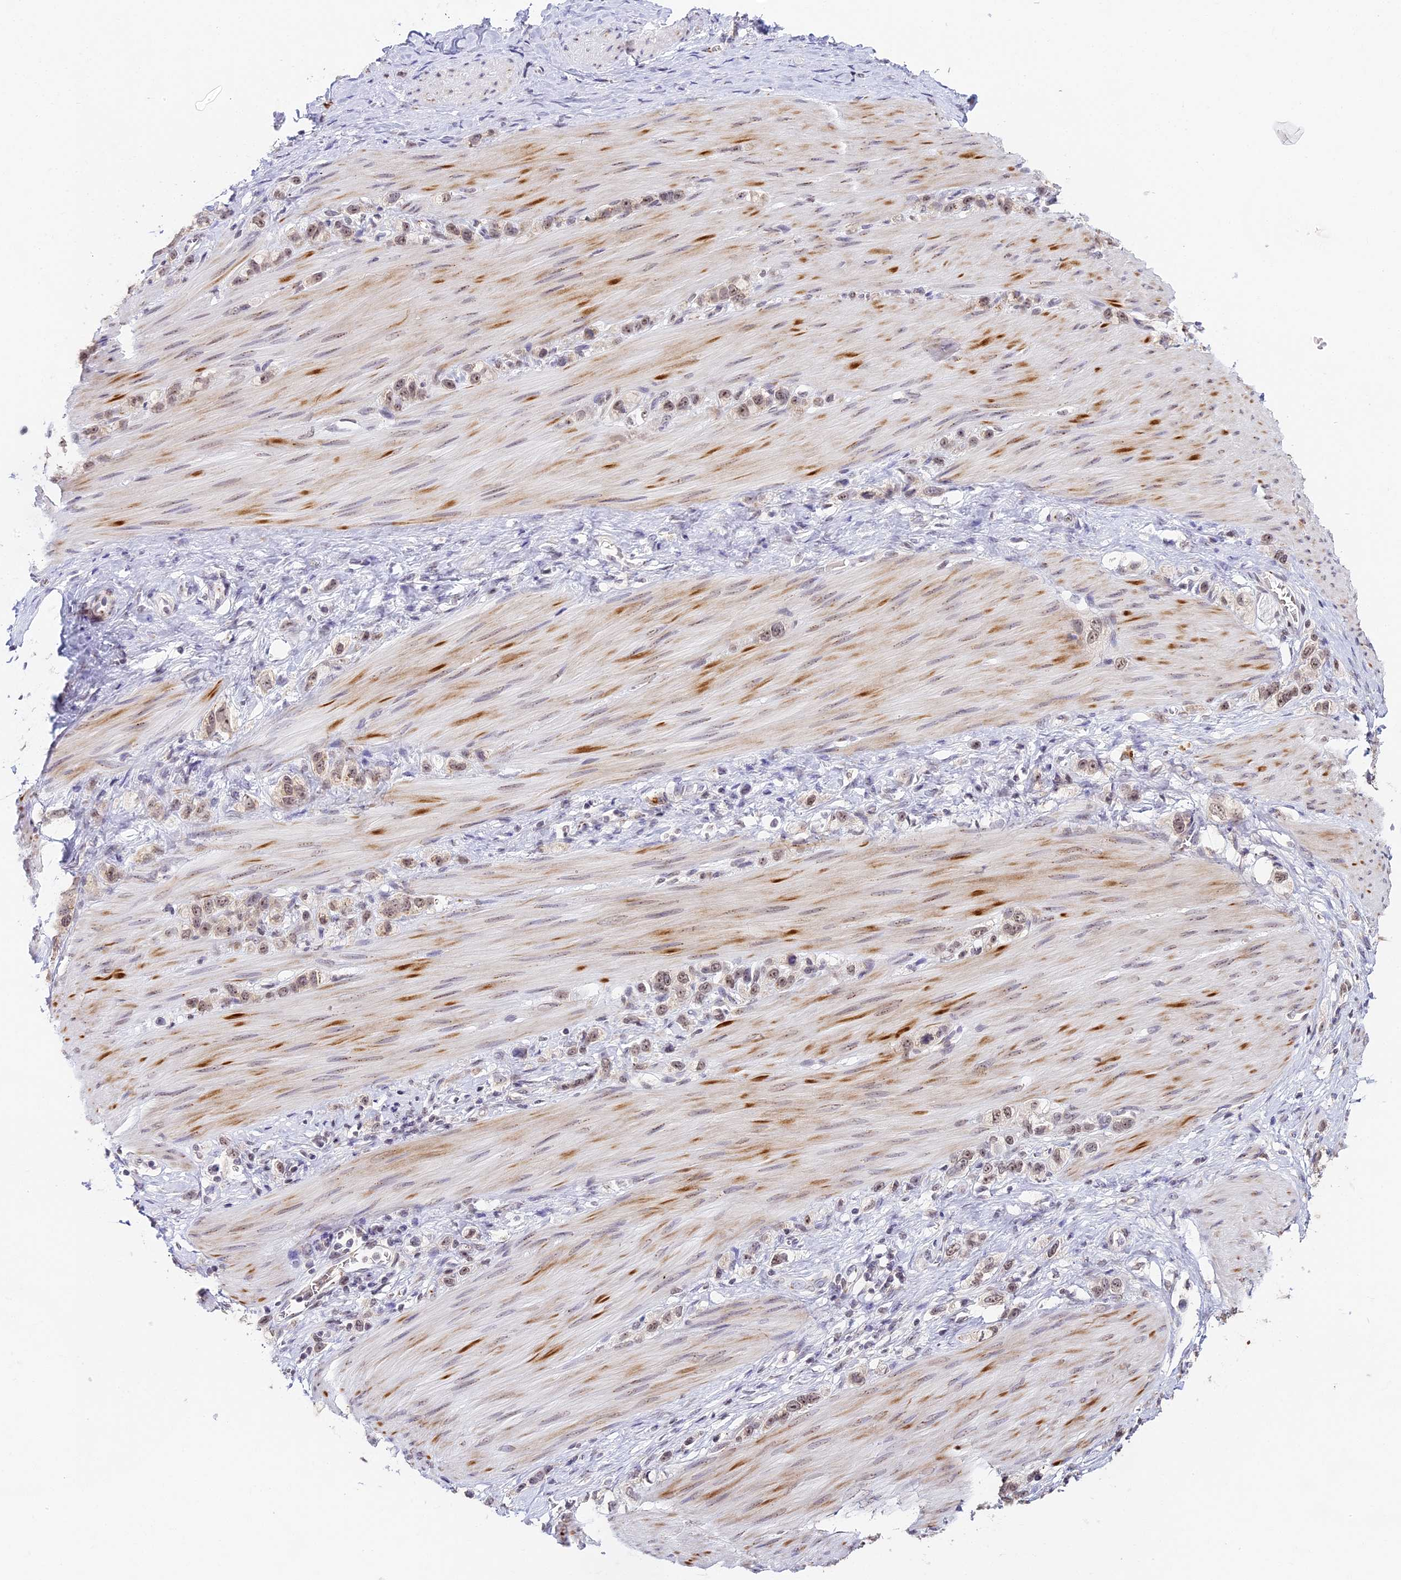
{"staining": {"intensity": "weak", "quantity": "25%-75%", "location": "nuclear"}, "tissue": "stomach cancer", "cell_type": "Tumor cells", "image_type": "cancer", "snomed": [{"axis": "morphology", "description": "Adenocarcinoma, NOS"}, {"axis": "topography", "description": "Stomach"}], "caption": "Human stomach cancer (adenocarcinoma) stained for a protein (brown) exhibits weak nuclear positive expression in approximately 25%-75% of tumor cells.", "gene": "HEATR5B", "patient": {"sex": "female", "age": 65}}